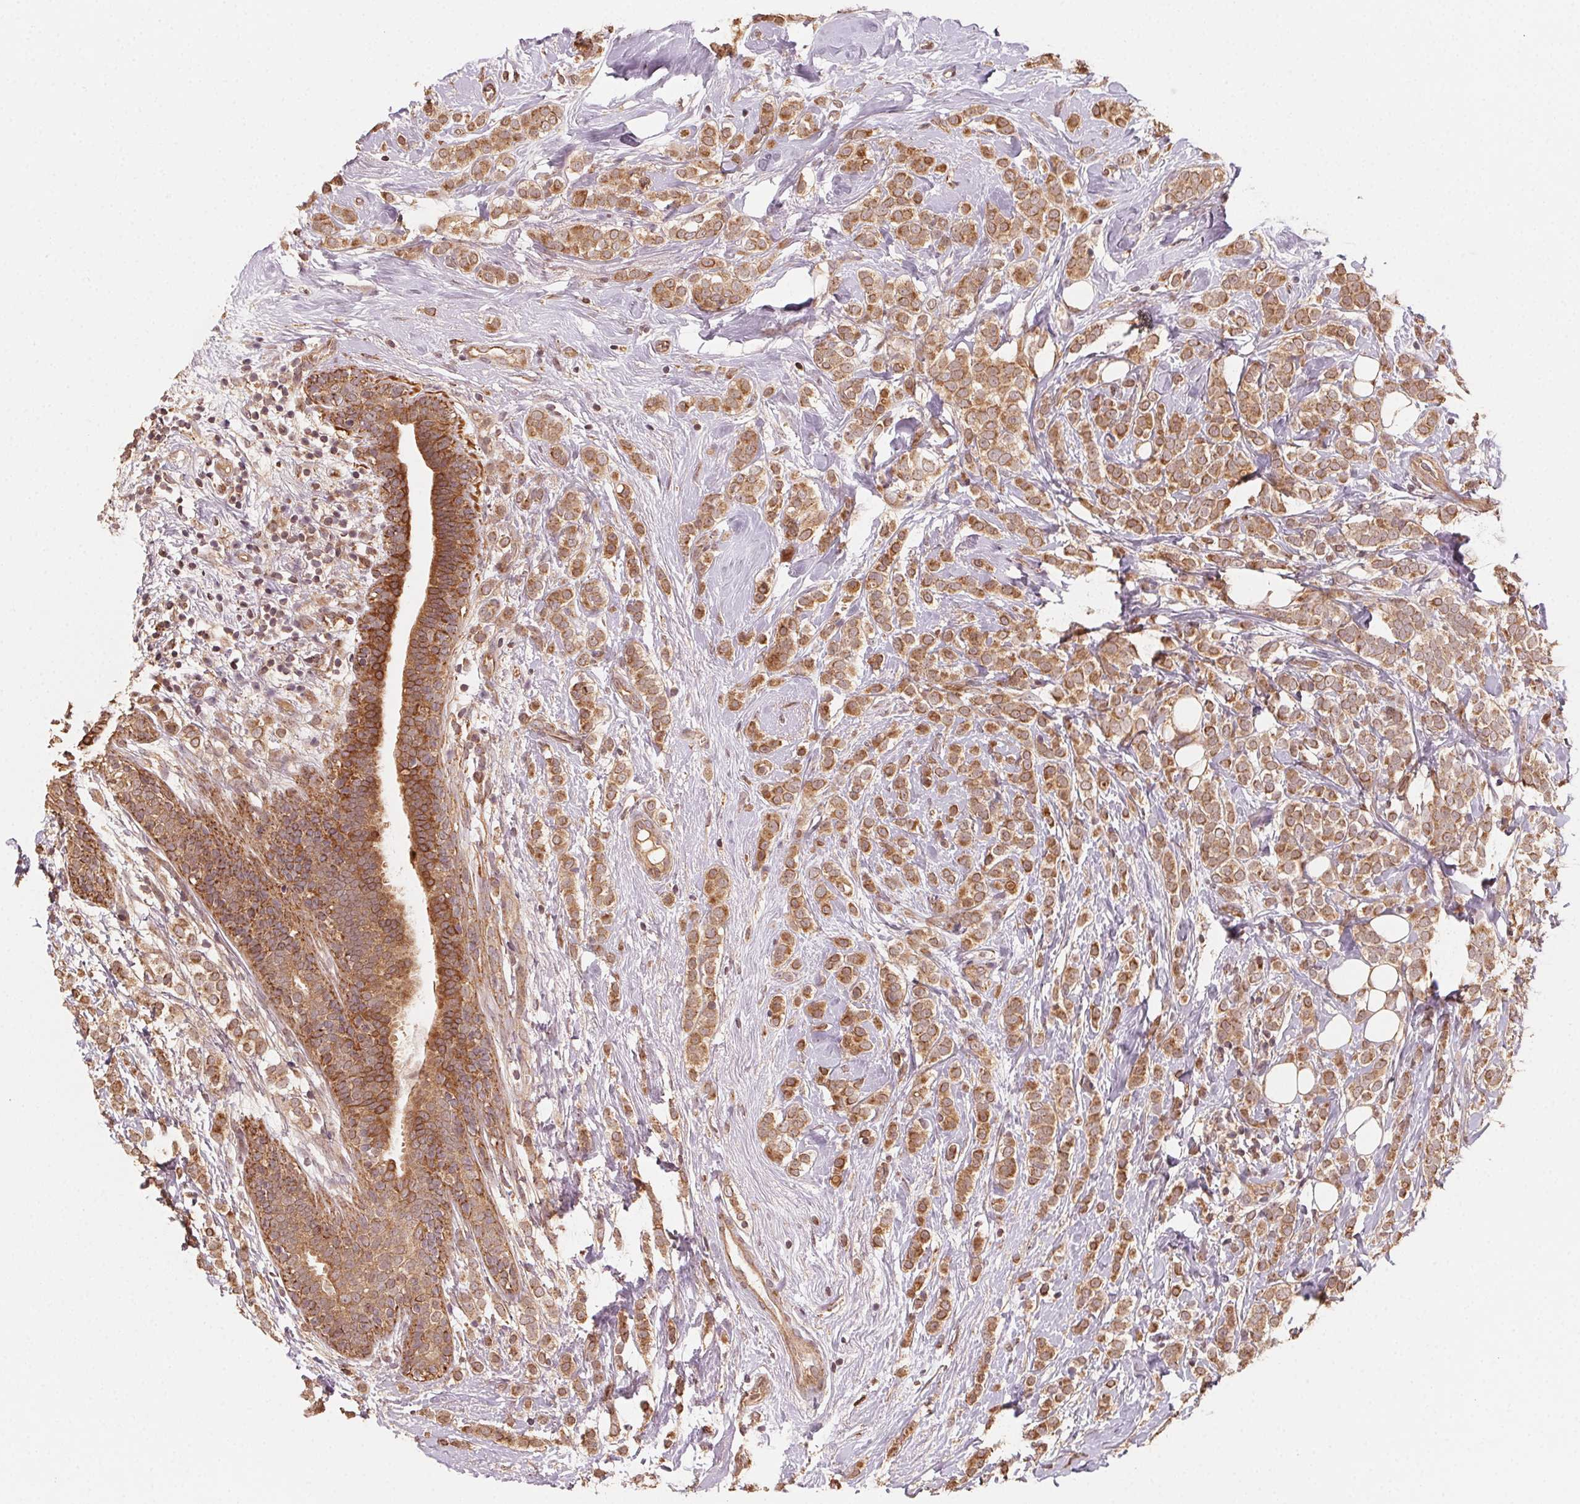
{"staining": {"intensity": "moderate", "quantity": ">75%", "location": "cytoplasmic/membranous"}, "tissue": "breast cancer", "cell_type": "Tumor cells", "image_type": "cancer", "snomed": [{"axis": "morphology", "description": "Lobular carcinoma"}, {"axis": "topography", "description": "Breast"}], "caption": "Immunohistochemistry (IHC) staining of breast lobular carcinoma, which exhibits medium levels of moderate cytoplasmic/membranous staining in approximately >75% of tumor cells indicating moderate cytoplasmic/membranous protein expression. The staining was performed using DAB (brown) for protein detection and nuclei were counterstained in hematoxylin (blue).", "gene": "WBP2", "patient": {"sex": "female", "age": 49}}